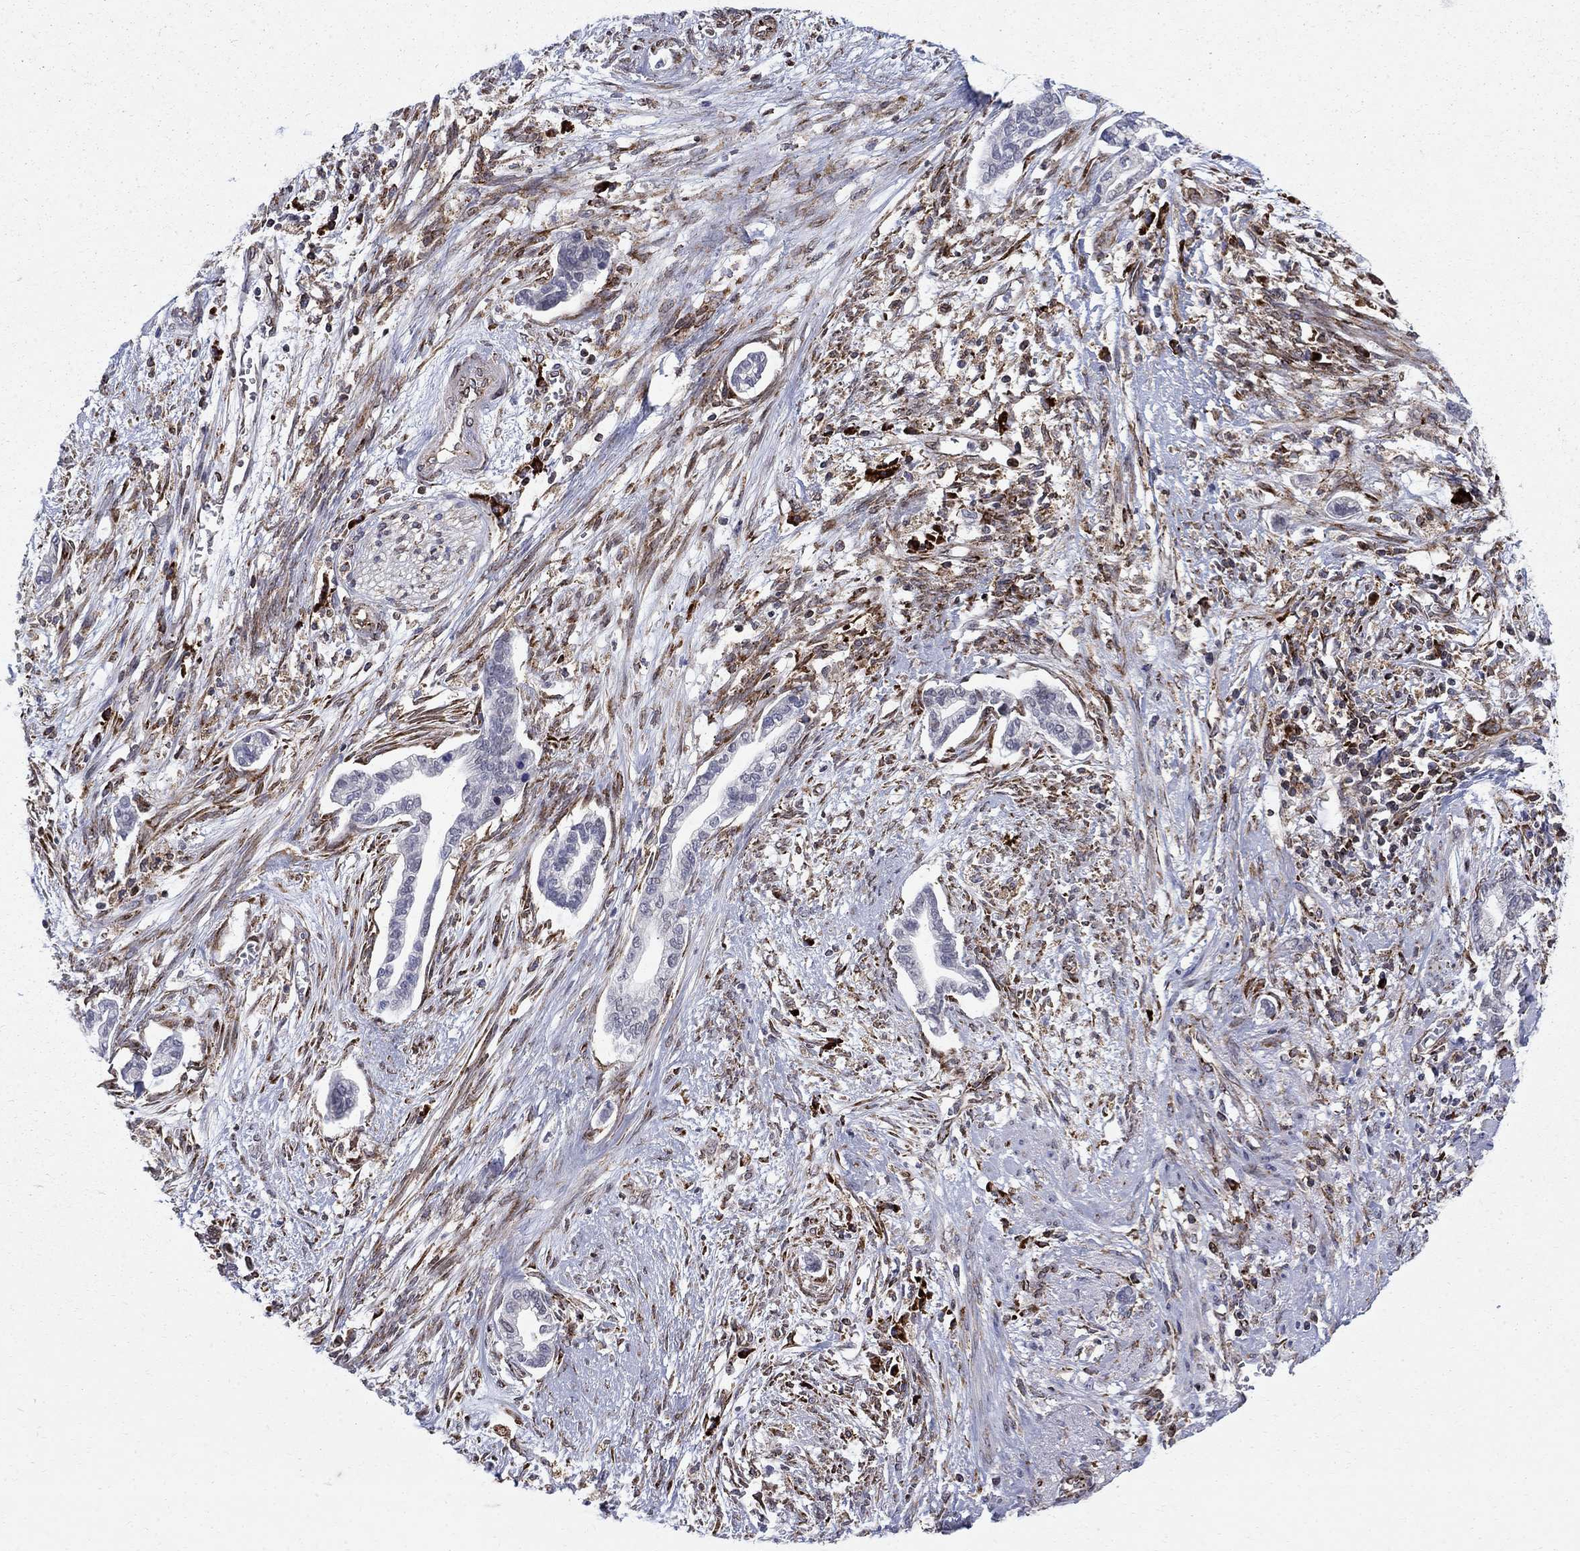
{"staining": {"intensity": "moderate", "quantity": "<25%", "location": "cytoplasmic/membranous"}, "tissue": "cervical cancer", "cell_type": "Tumor cells", "image_type": "cancer", "snomed": [{"axis": "morphology", "description": "Adenocarcinoma, NOS"}, {"axis": "topography", "description": "Cervix"}], "caption": "Protein positivity by IHC demonstrates moderate cytoplasmic/membranous staining in approximately <25% of tumor cells in cervical cancer (adenocarcinoma).", "gene": "CAB39L", "patient": {"sex": "female", "age": 62}}